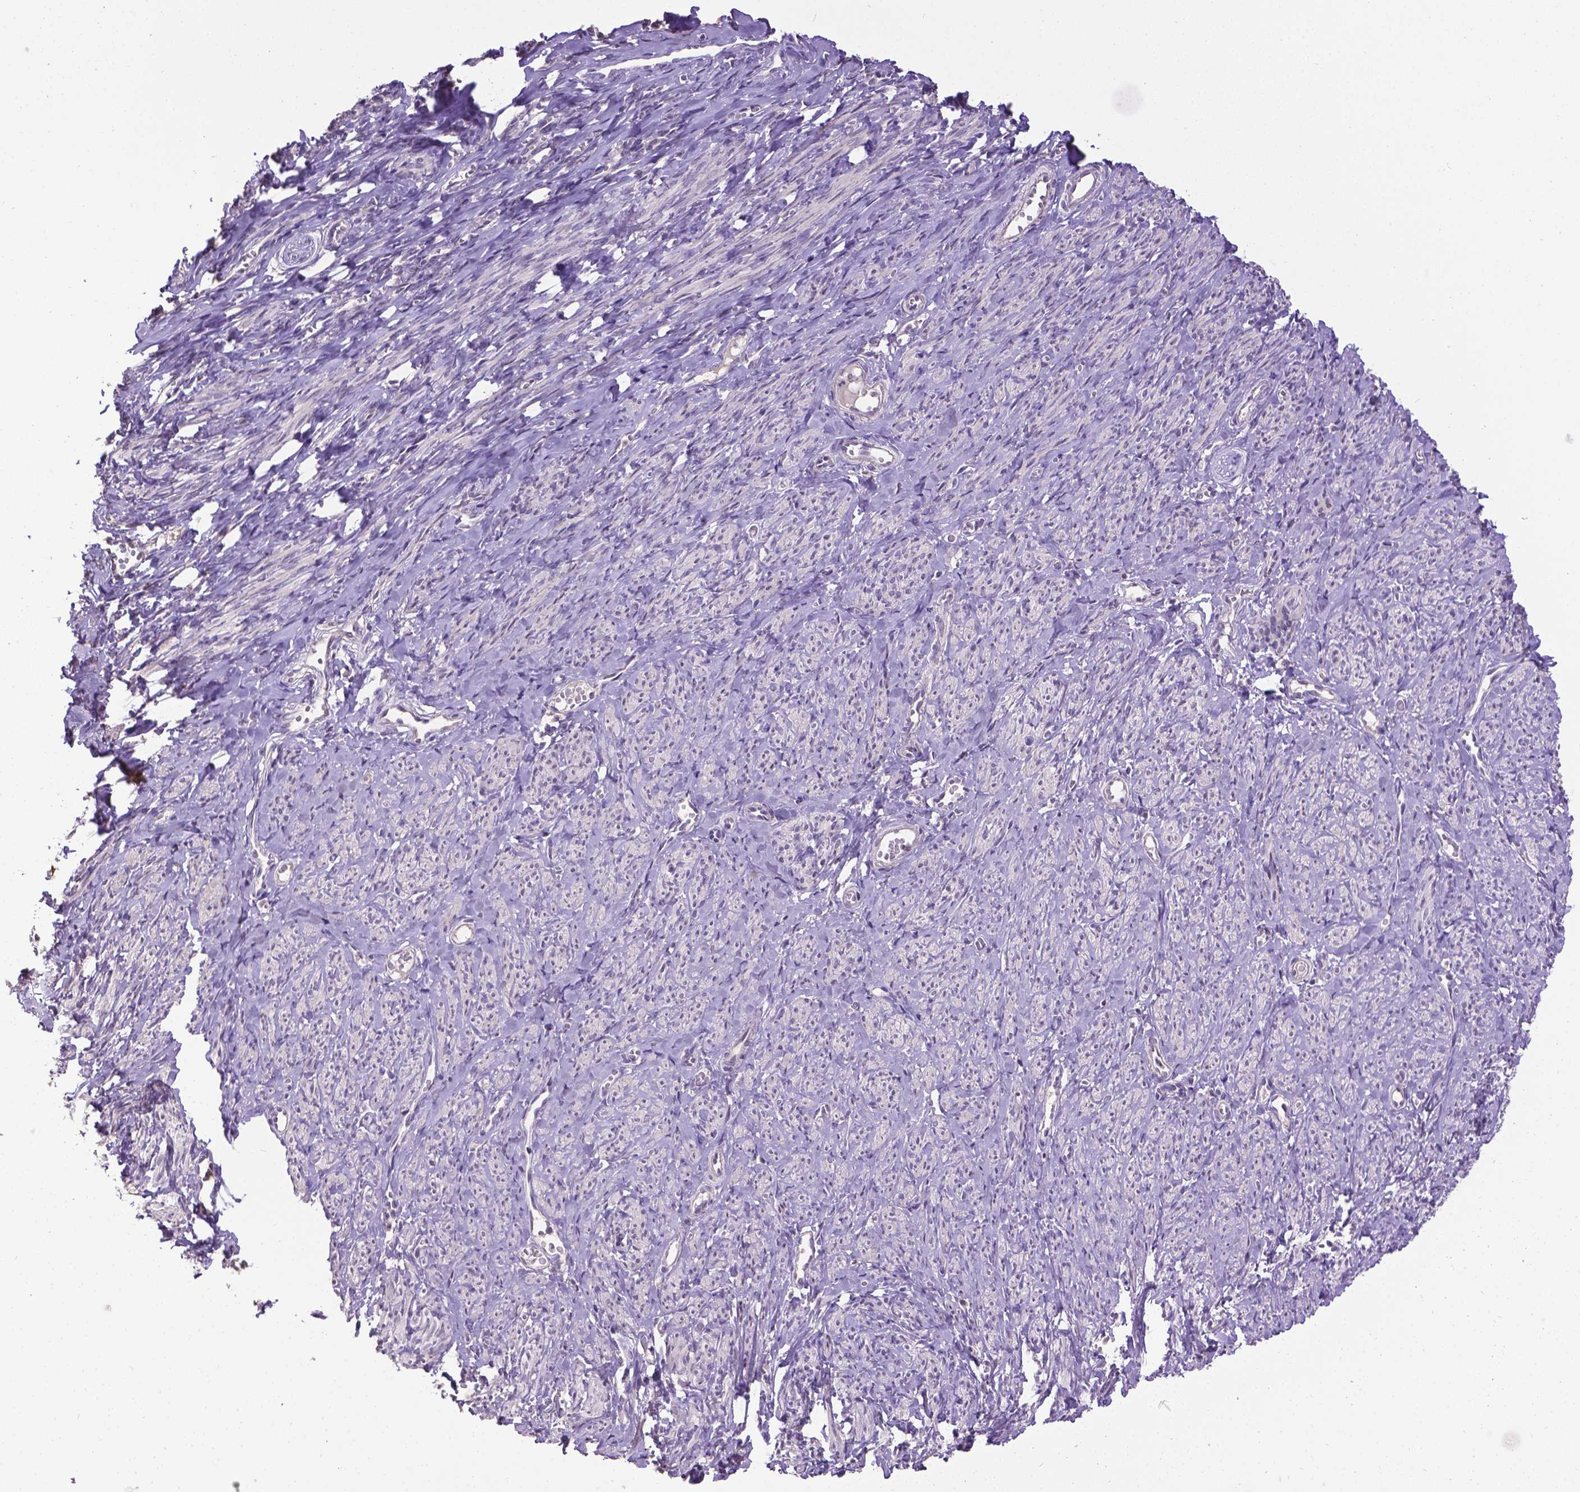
{"staining": {"intensity": "negative", "quantity": "none", "location": "none"}, "tissue": "smooth muscle", "cell_type": "Smooth muscle cells", "image_type": "normal", "snomed": [{"axis": "morphology", "description": "Normal tissue, NOS"}, {"axis": "topography", "description": "Smooth muscle"}], "caption": "High power microscopy photomicrograph of an IHC micrograph of unremarkable smooth muscle, revealing no significant staining in smooth muscle cells. The staining was performed using DAB to visualize the protein expression in brown, while the nuclei were stained in blue with hematoxylin (Magnification: 20x).", "gene": "CPM", "patient": {"sex": "female", "age": 65}}